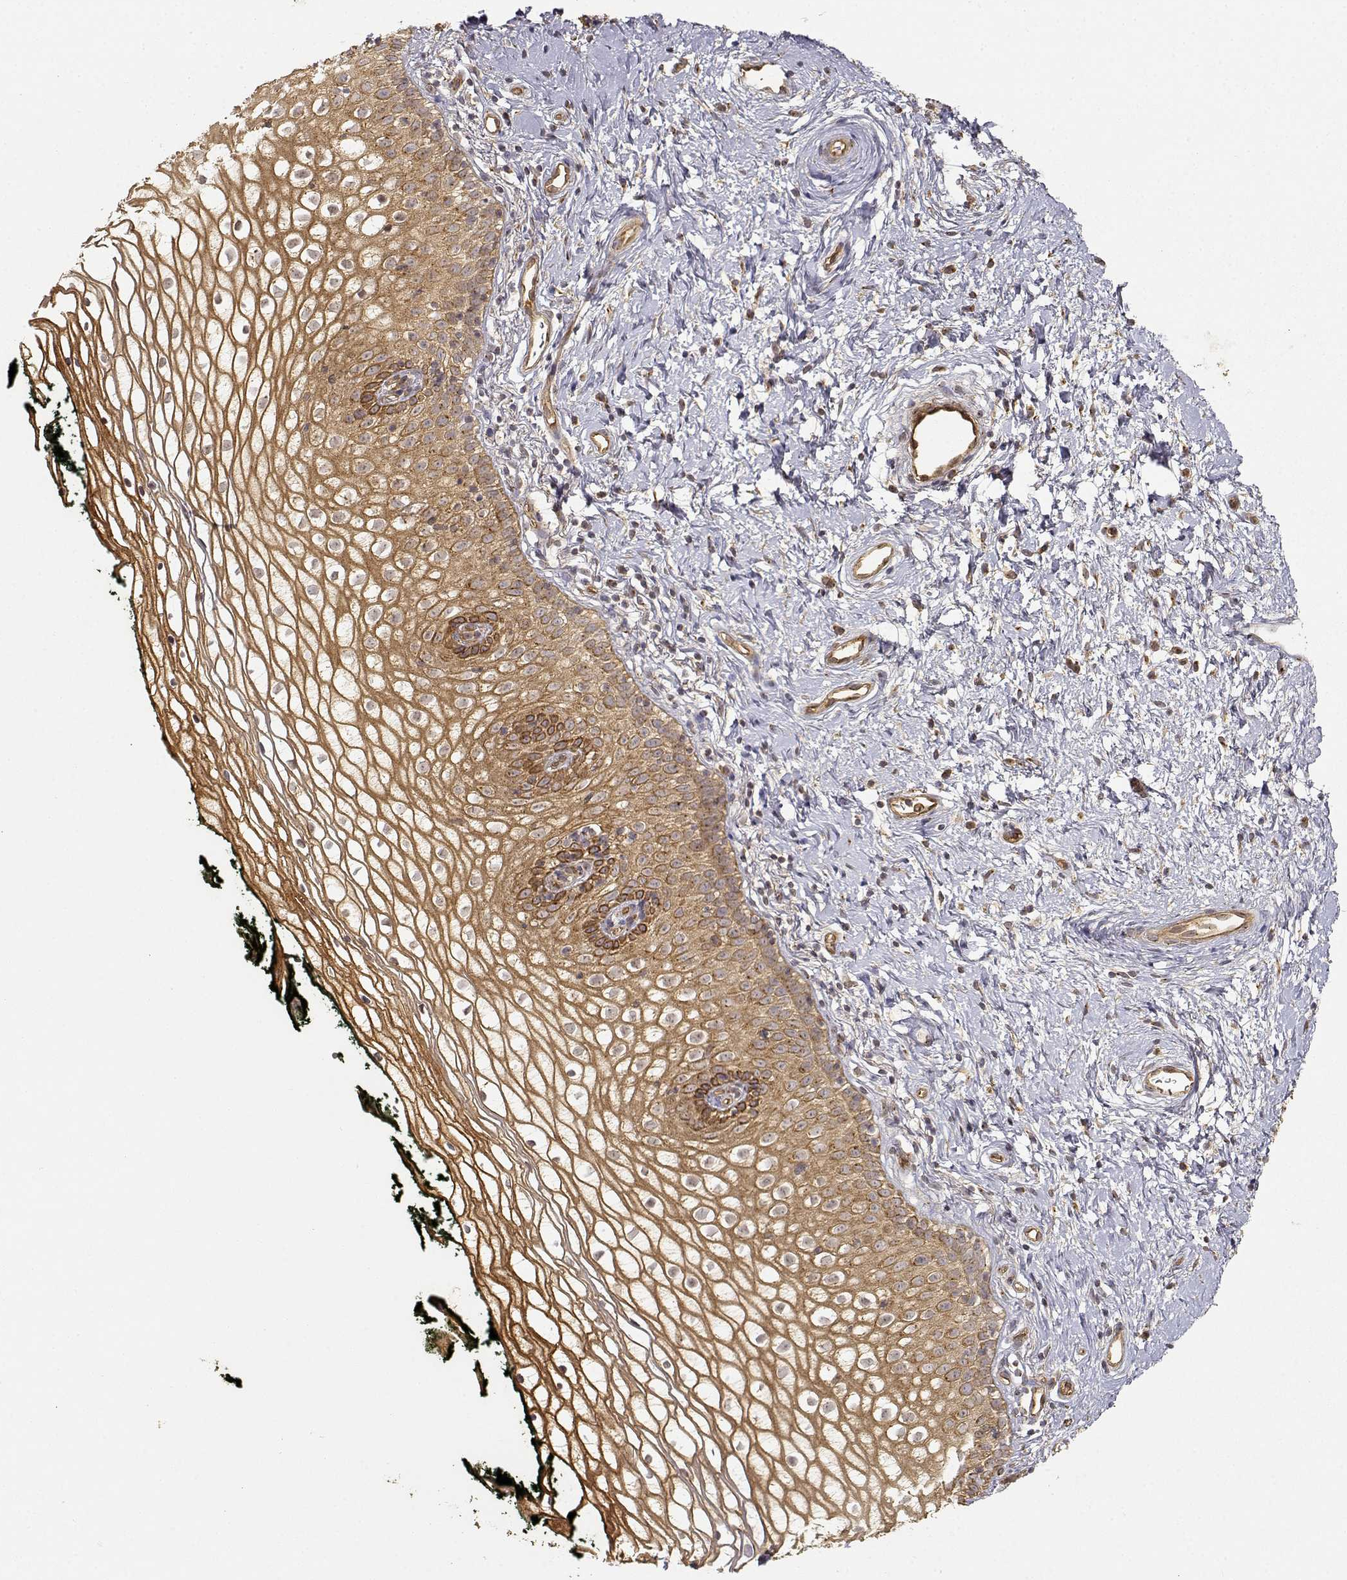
{"staining": {"intensity": "moderate", "quantity": ">75%", "location": "cytoplasmic/membranous"}, "tissue": "vagina", "cell_type": "Squamous epithelial cells", "image_type": "normal", "snomed": [{"axis": "morphology", "description": "Normal tissue, NOS"}, {"axis": "topography", "description": "Vagina"}], "caption": "Human vagina stained with a brown dye displays moderate cytoplasmic/membranous positive expression in about >75% of squamous epithelial cells.", "gene": "CDK5RAP2", "patient": {"sex": "female", "age": 47}}